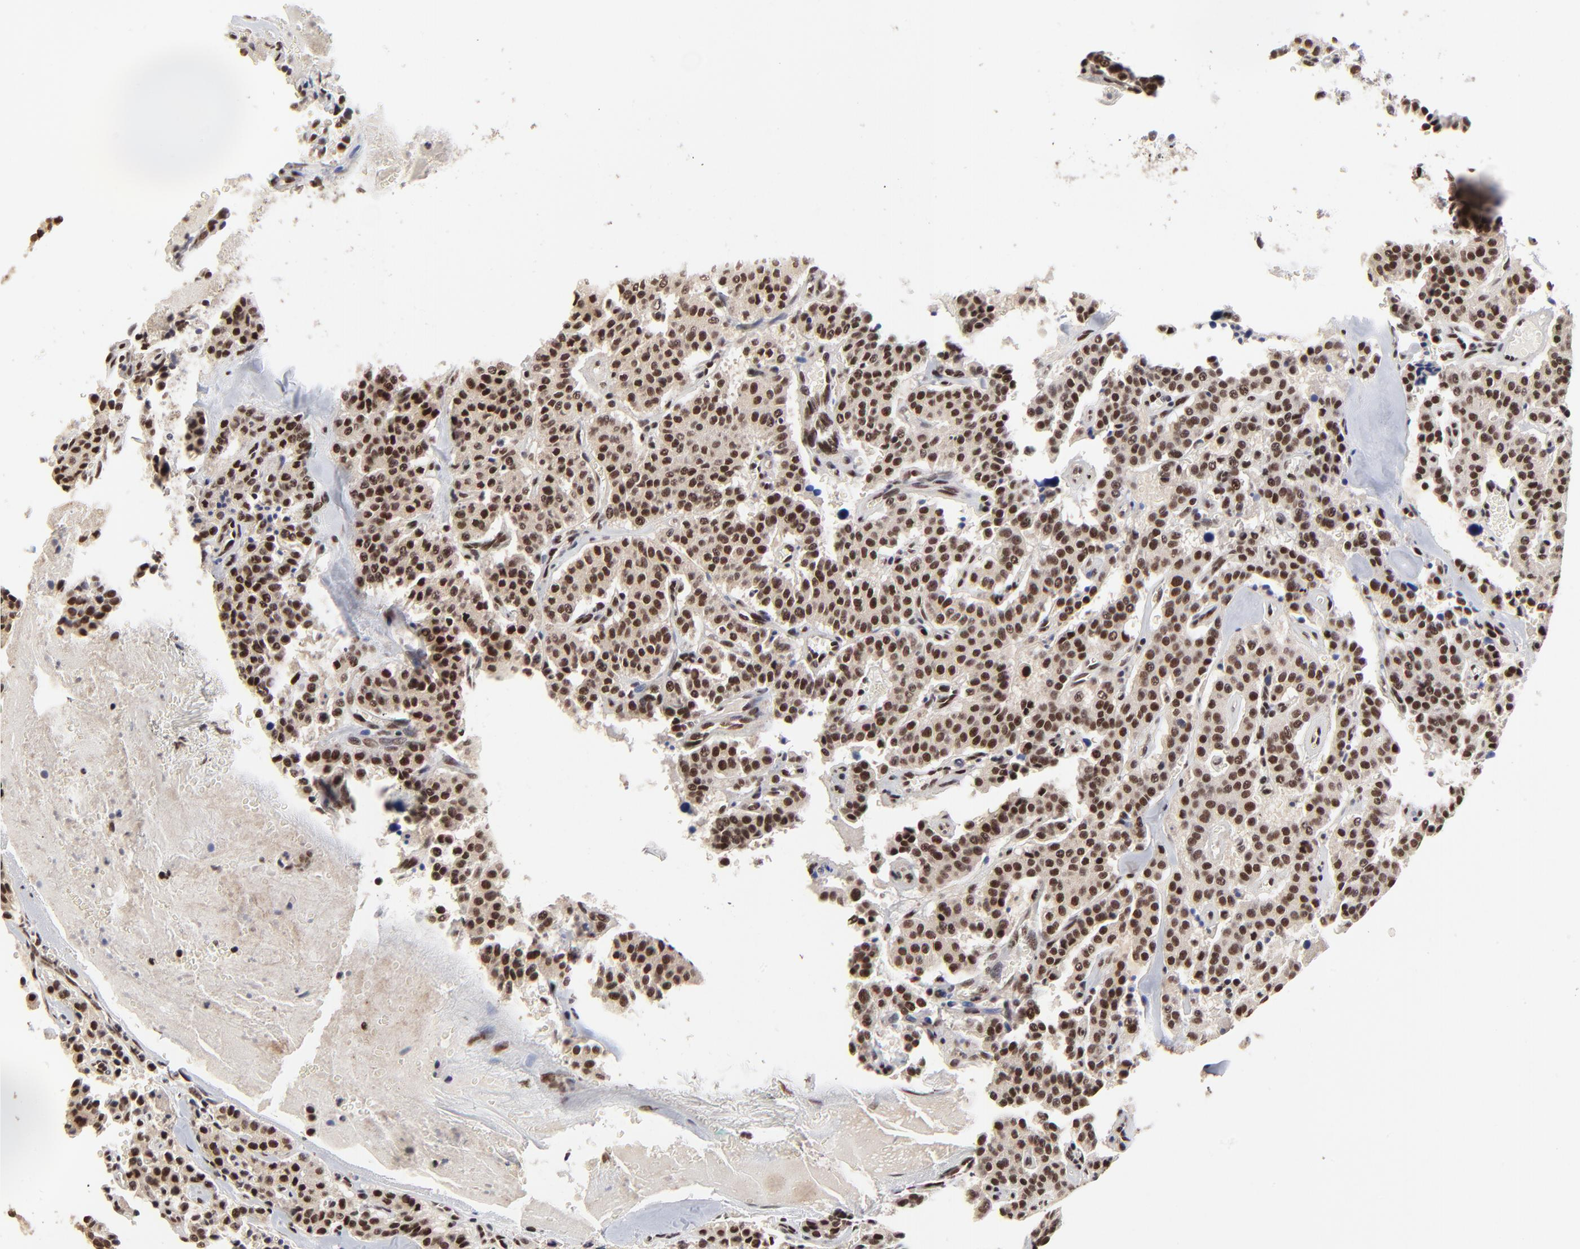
{"staining": {"intensity": "strong", "quantity": ">75%", "location": "nuclear"}, "tissue": "carcinoid", "cell_type": "Tumor cells", "image_type": "cancer", "snomed": [{"axis": "morphology", "description": "Carcinoid, malignant, NOS"}, {"axis": "topography", "description": "Bronchus"}], "caption": "DAB immunohistochemical staining of carcinoid (malignant) demonstrates strong nuclear protein staining in about >75% of tumor cells.", "gene": "RBM22", "patient": {"sex": "male", "age": 55}}